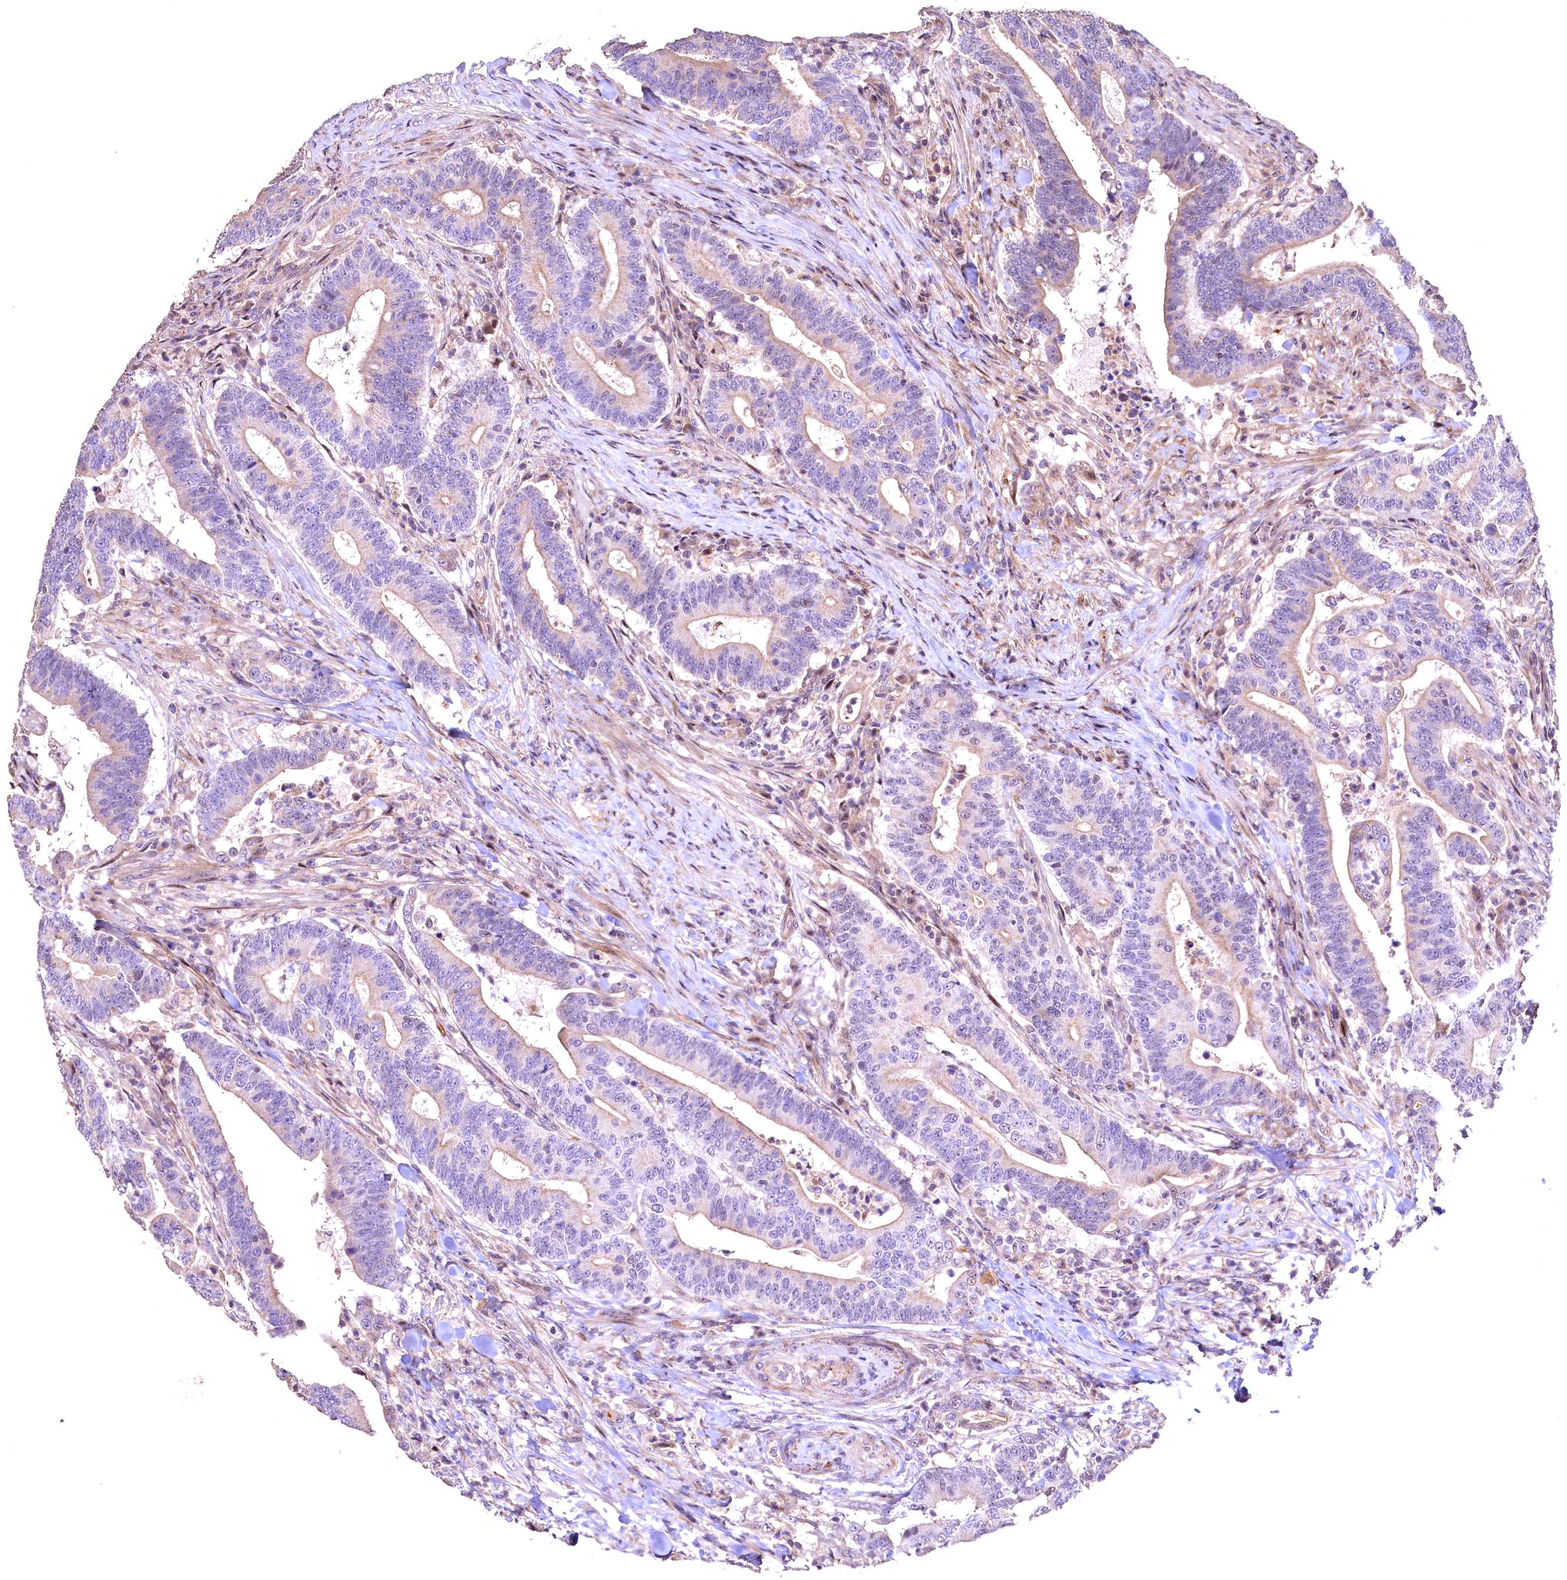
{"staining": {"intensity": "weak", "quantity": "25%-75%", "location": "cytoplasmic/membranous"}, "tissue": "colorectal cancer", "cell_type": "Tumor cells", "image_type": "cancer", "snomed": [{"axis": "morphology", "description": "Adenocarcinoma, NOS"}, {"axis": "topography", "description": "Colon"}], "caption": "Immunohistochemistry (IHC) of human colorectal cancer (adenocarcinoma) exhibits low levels of weak cytoplasmic/membranous expression in approximately 25%-75% of tumor cells.", "gene": "FUZ", "patient": {"sex": "female", "age": 66}}